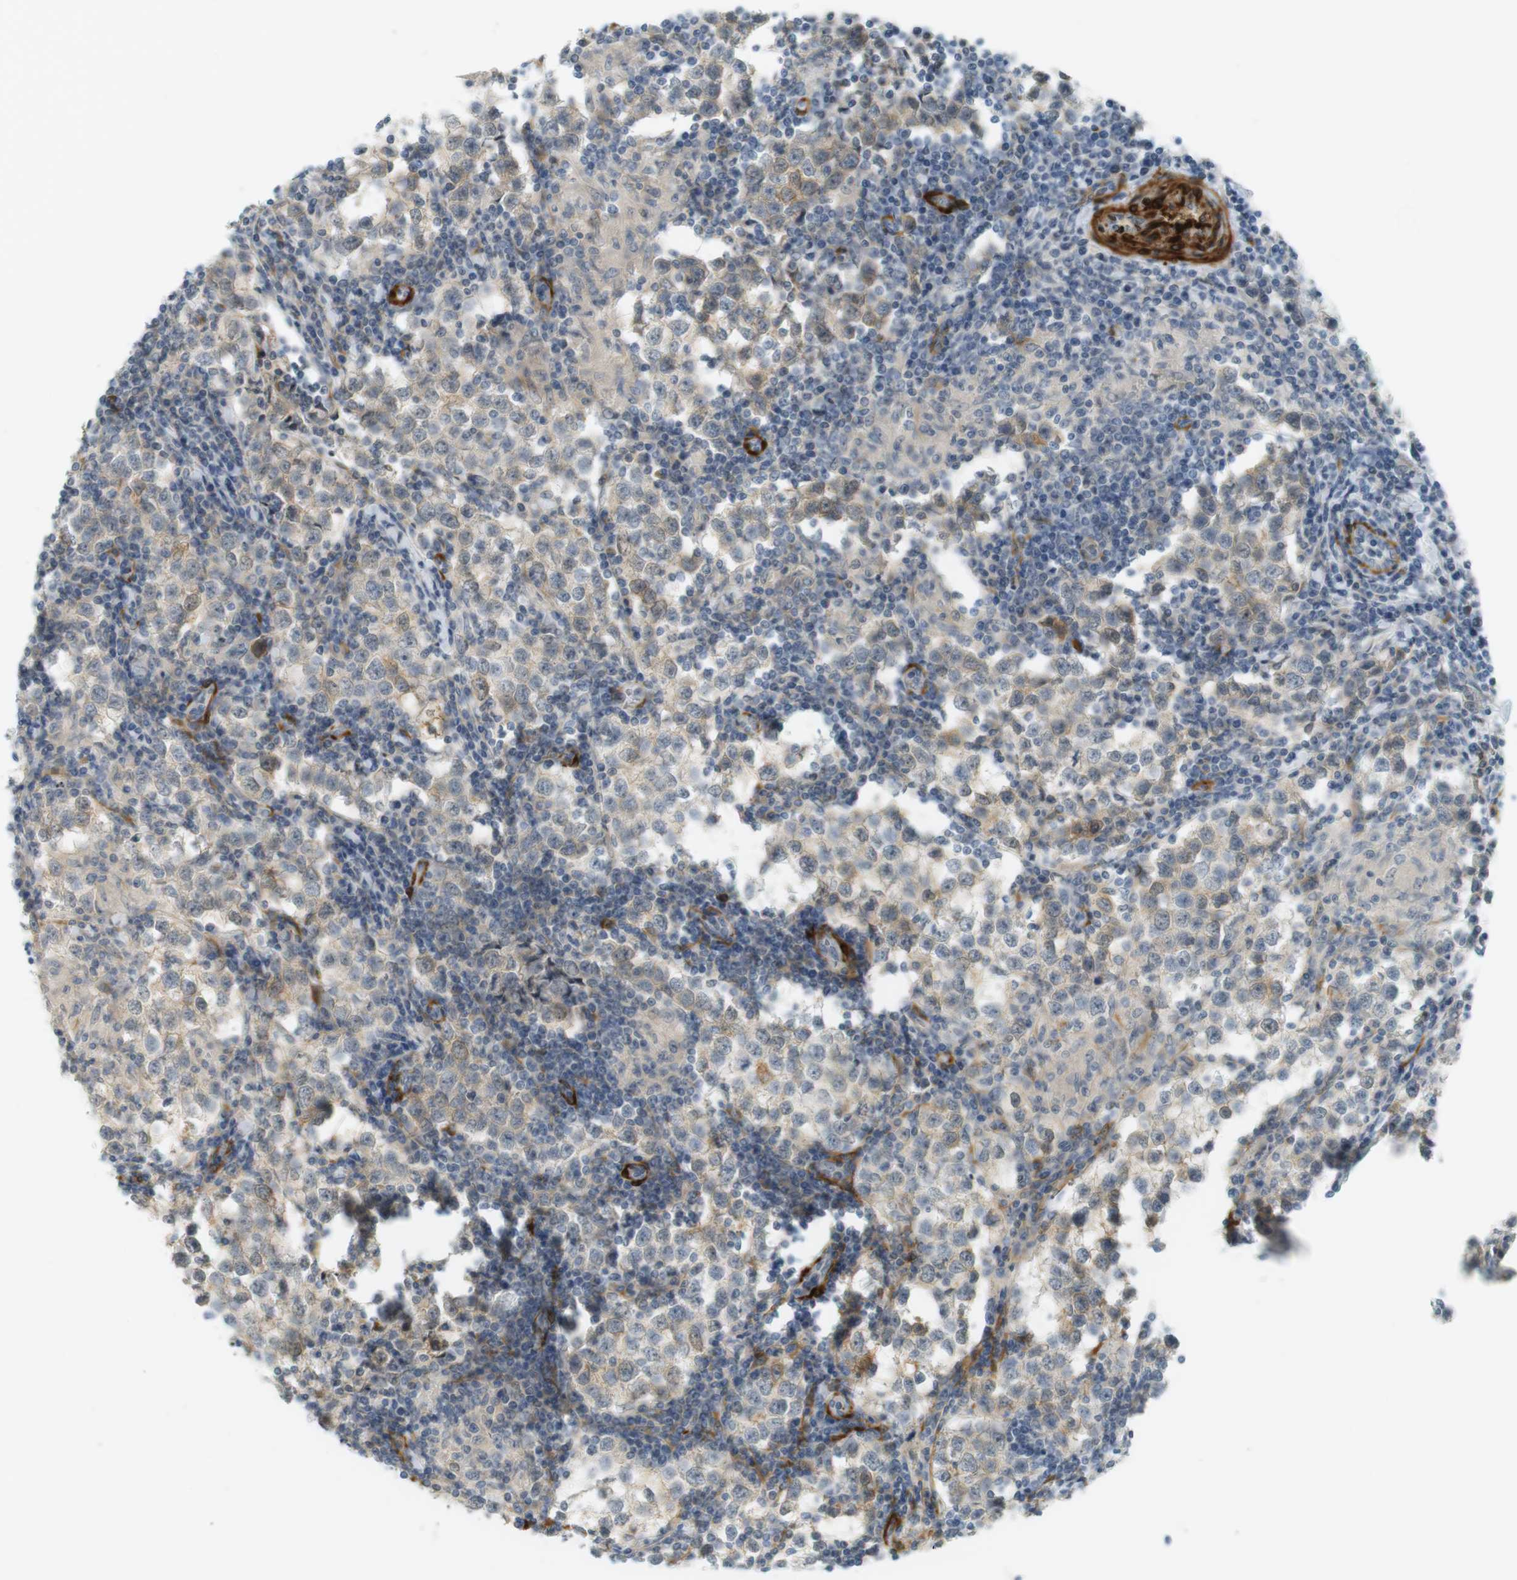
{"staining": {"intensity": "weak", "quantity": "25%-75%", "location": "cytoplasmic/membranous"}, "tissue": "testis cancer", "cell_type": "Tumor cells", "image_type": "cancer", "snomed": [{"axis": "morphology", "description": "Seminoma, NOS"}, {"axis": "morphology", "description": "Carcinoma, Embryonal, NOS"}, {"axis": "topography", "description": "Testis"}], "caption": "This image demonstrates immunohistochemistry staining of human testis cancer (seminoma), with low weak cytoplasmic/membranous staining in about 25%-75% of tumor cells.", "gene": "PDE3A", "patient": {"sex": "male", "age": 36}}